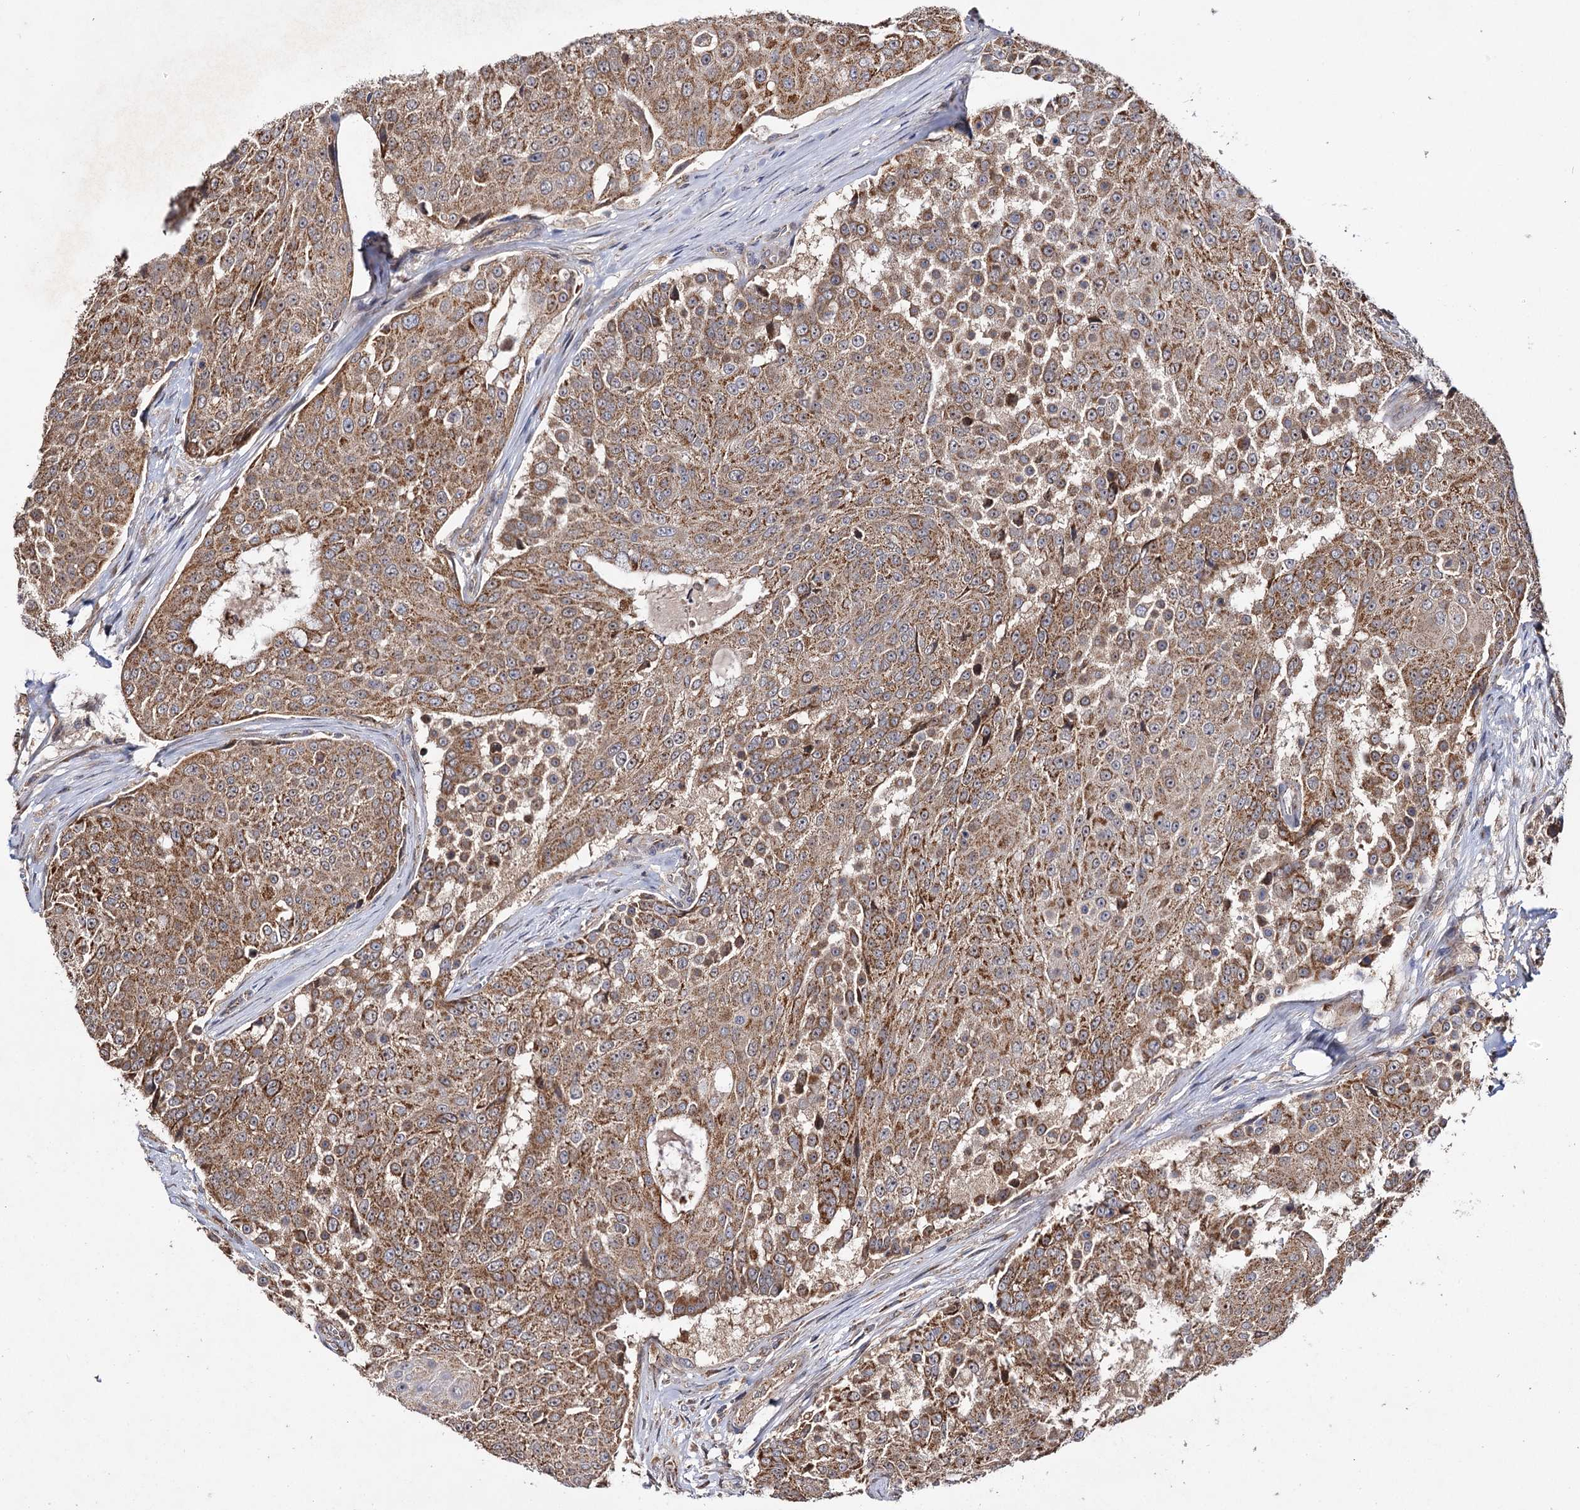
{"staining": {"intensity": "moderate", "quantity": ">75%", "location": "cytoplasmic/membranous"}, "tissue": "urothelial cancer", "cell_type": "Tumor cells", "image_type": "cancer", "snomed": [{"axis": "morphology", "description": "Urothelial carcinoma, High grade"}, {"axis": "topography", "description": "Urinary bladder"}], "caption": "A medium amount of moderate cytoplasmic/membranous expression is present in approximately >75% of tumor cells in urothelial cancer tissue. (DAB (3,3'-diaminobenzidine) IHC with brightfield microscopy, high magnification).", "gene": "CEP76", "patient": {"sex": "female", "age": 63}}